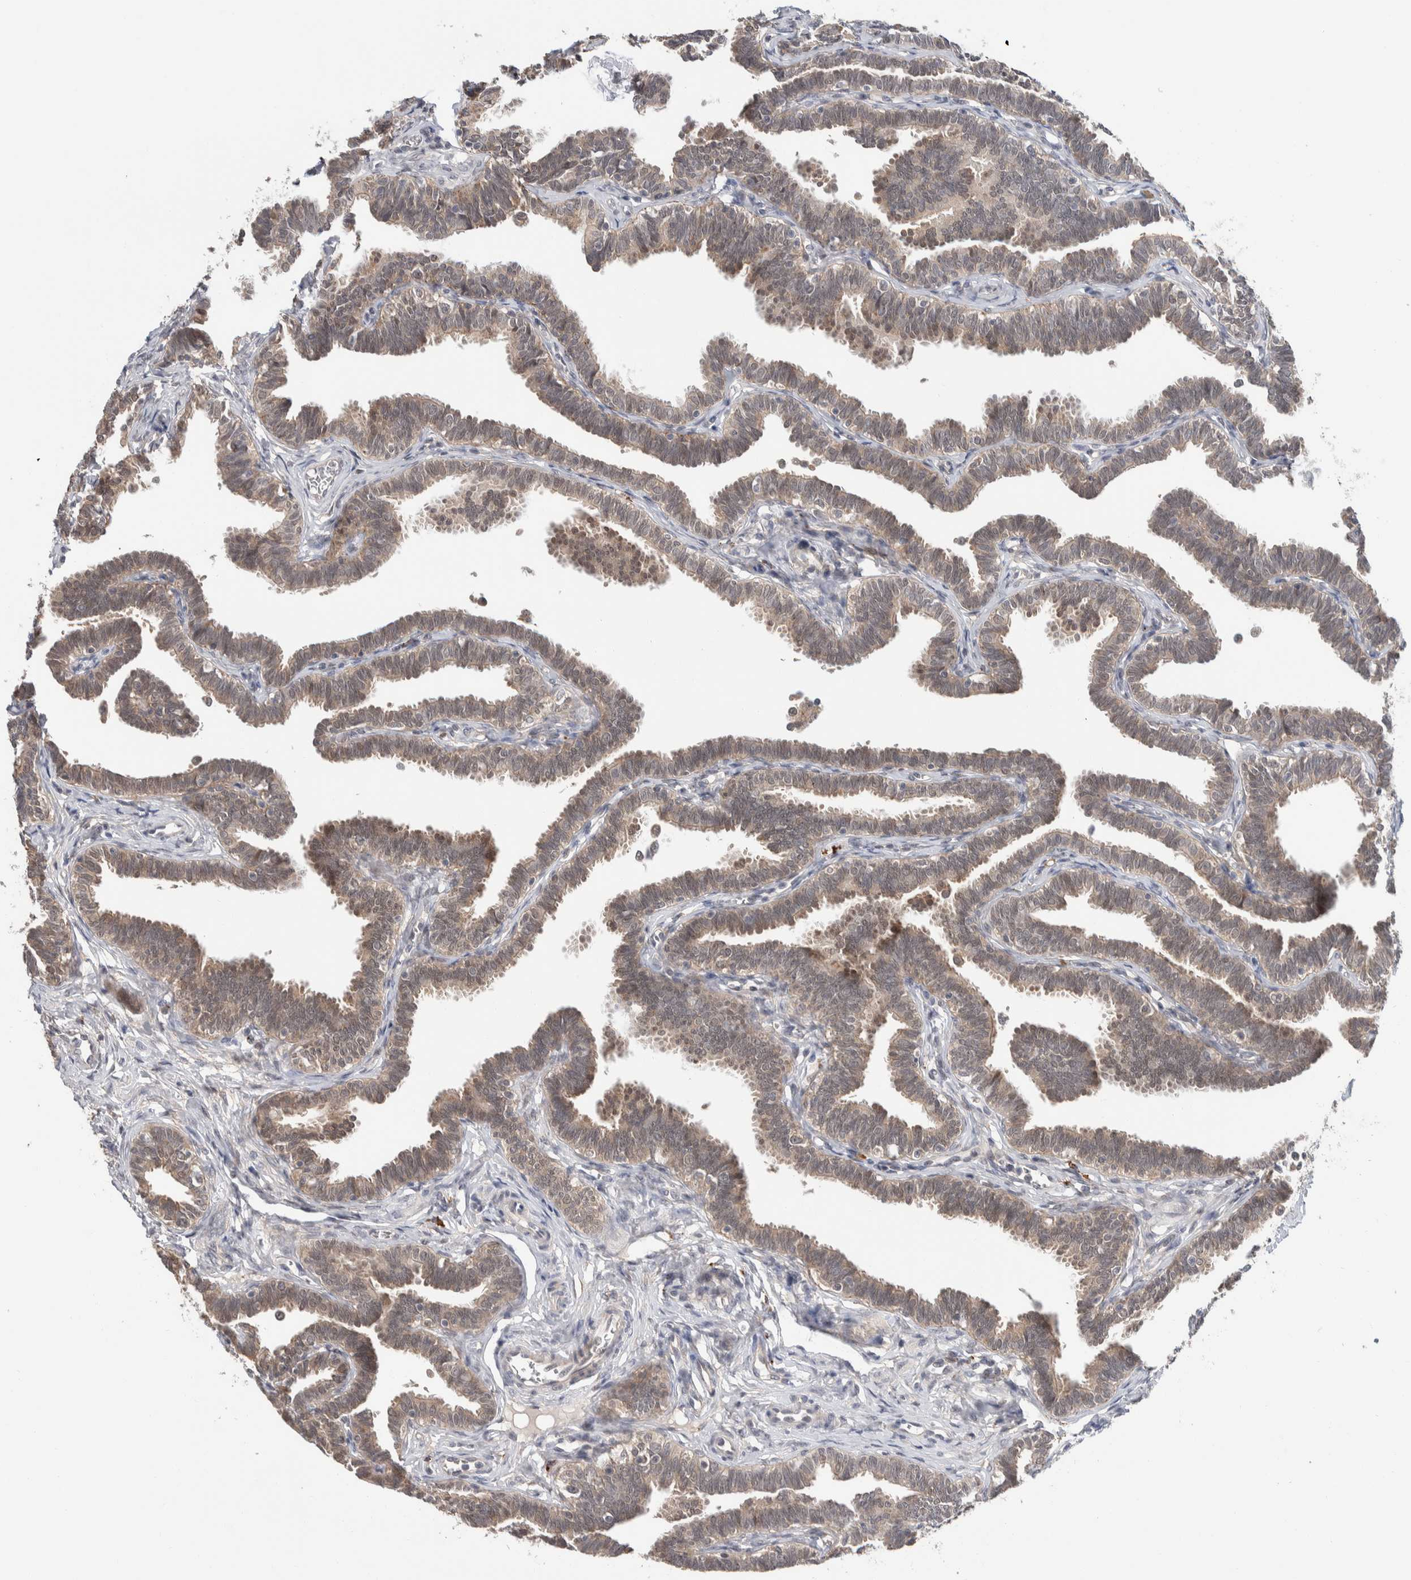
{"staining": {"intensity": "weak", "quantity": ">75%", "location": "cytoplasmic/membranous"}, "tissue": "fallopian tube", "cell_type": "Glandular cells", "image_type": "normal", "snomed": [{"axis": "morphology", "description": "Normal tissue, NOS"}, {"axis": "topography", "description": "Fallopian tube"}, {"axis": "topography", "description": "Ovary"}], "caption": "Brown immunohistochemical staining in unremarkable fallopian tube exhibits weak cytoplasmic/membranous staining in about >75% of glandular cells. (DAB IHC, brown staining for protein, blue staining for nuclei).", "gene": "SHPK", "patient": {"sex": "female", "age": 23}}